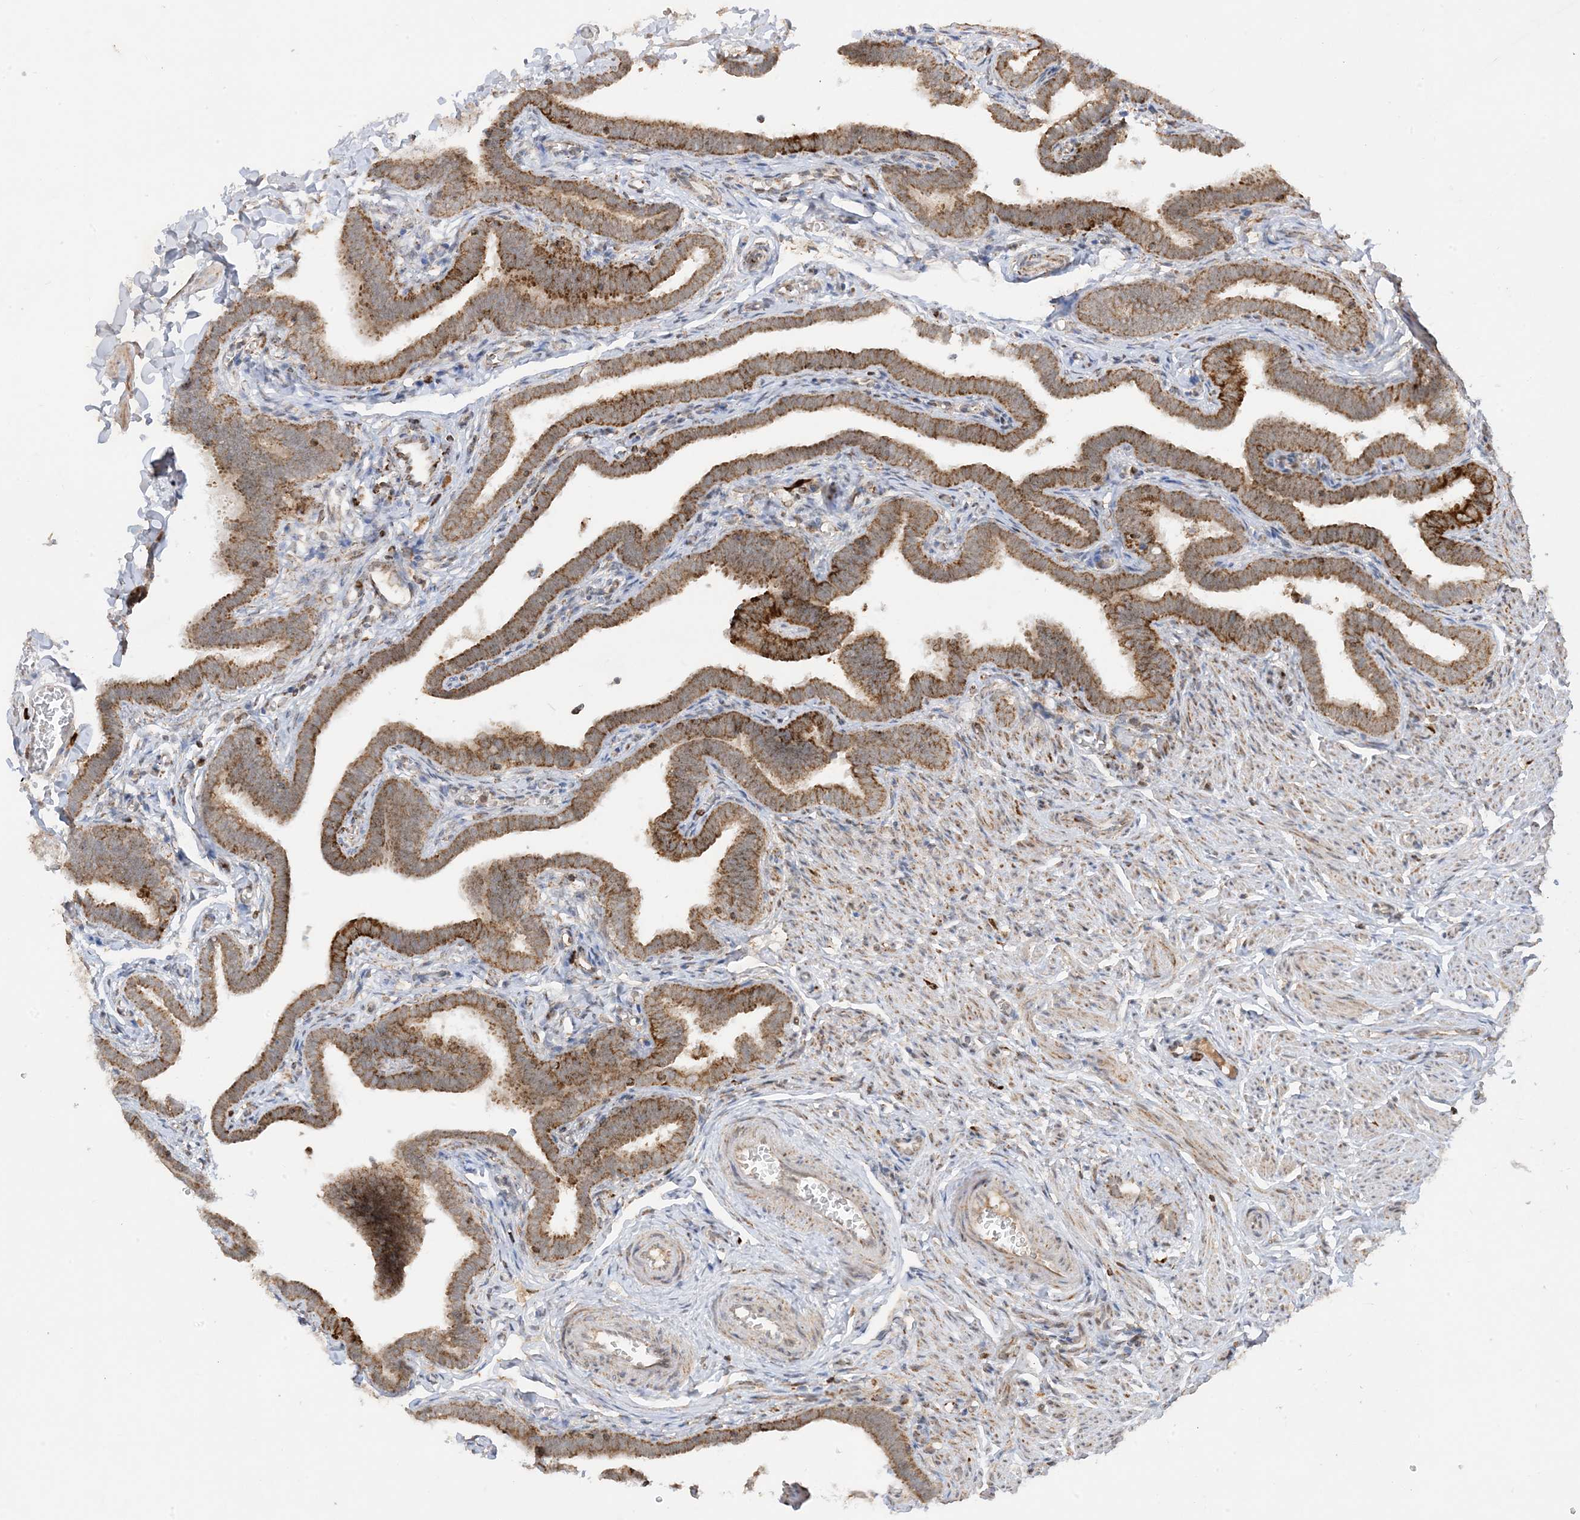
{"staining": {"intensity": "moderate", "quantity": ">75%", "location": "cytoplasmic/membranous"}, "tissue": "fallopian tube", "cell_type": "Glandular cells", "image_type": "normal", "snomed": [{"axis": "morphology", "description": "Normal tissue, NOS"}, {"axis": "topography", "description": "Fallopian tube"}], "caption": "Immunohistochemistry photomicrograph of normal fallopian tube: fallopian tube stained using immunohistochemistry (IHC) displays medium levels of moderate protein expression localized specifically in the cytoplasmic/membranous of glandular cells, appearing as a cytoplasmic/membranous brown color.", "gene": "NDUFAF3", "patient": {"sex": "female", "age": 36}}